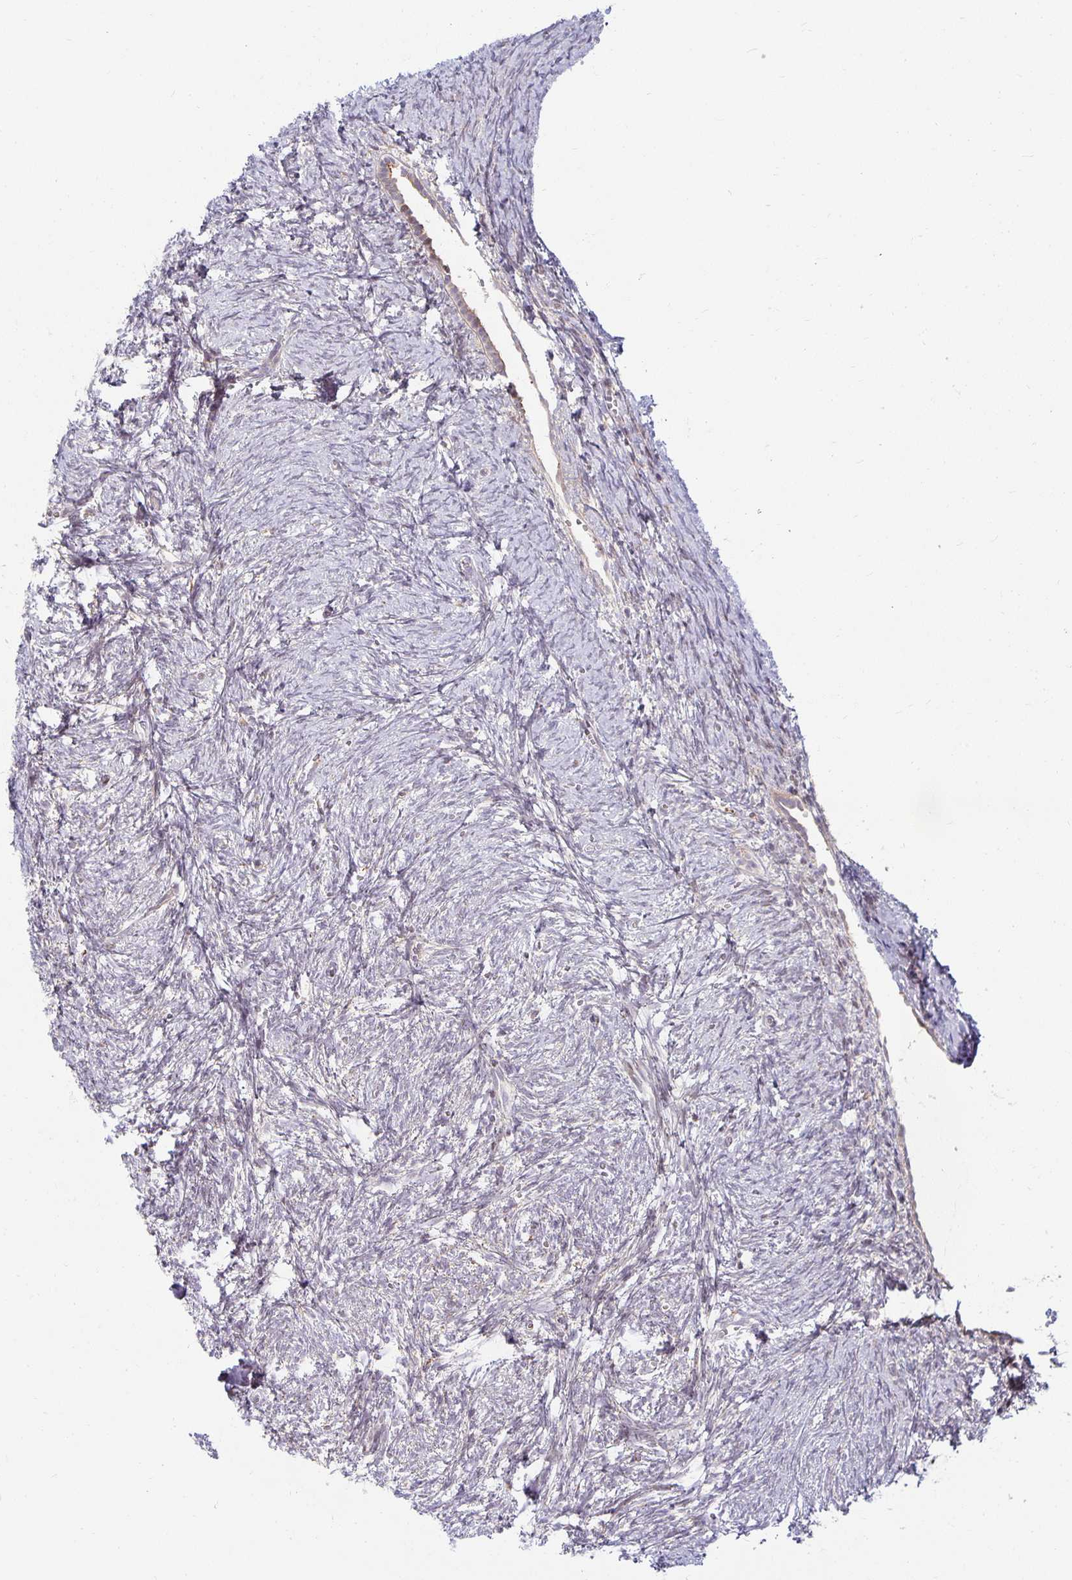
{"staining": {"intensity": "negative", "quantity": "none", "location": "none"}, "tissue": "ovary", "cell_type": "Ovarian stroma cells", "image_type": "normal", "snomed": [{"axis": "morphology", "description": "Normal tissue, NOS"}, {"axis": "topography", "description": "Ovary"}], "caption": "Photomicrograph shows no significant protein expression in ovarian stroma cells of normal ovary. The staining was performed using DAB to visualize the protein expression in brown, while the nuclei were stained in blue with hematoxylin (Magnification: 20x).", "gene": "EHF", "patient": {"sex": "female", "age": 41}}